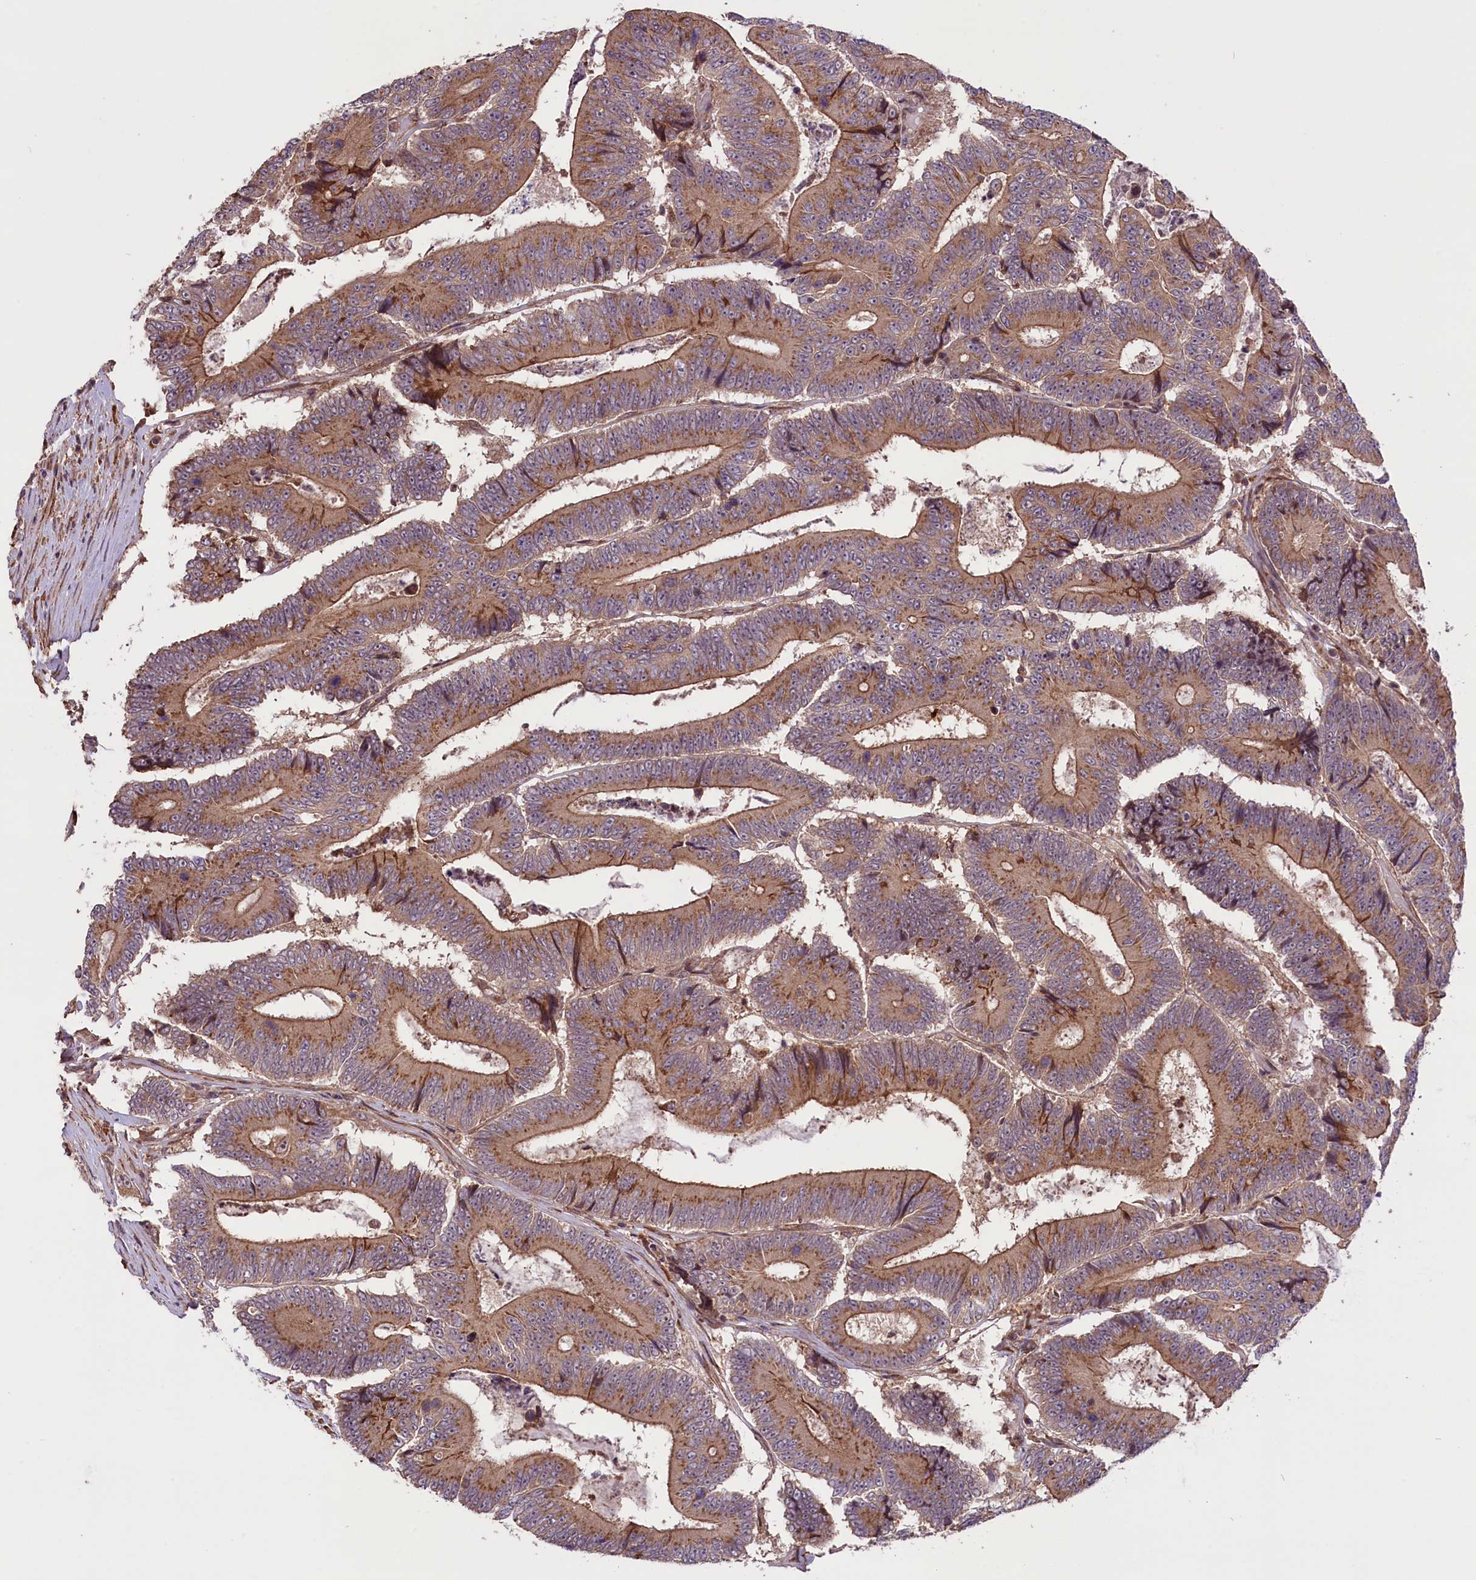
{"staining": {"intensity": "moderate", "quantity": ">75%", "location": "cytoplasmic/membranous"}, "tissue": "colorectal cancer", "cell_type": "Tumor cells", "image_type": "cancer", "snomed": [{"axis": "morphology", "description": "Adenocarcinoma, NOS"}, {"axis": "topography", "description": "Colon"}], "caption": "Tumor cells reveal medium levels of moderate cytoplasmic/membranous positivity in about >75% of cells in human colorectal cancer (adenocarcinoma).", "gene": "HDAC5", "patient": {"sex": "male", "age": 83}}